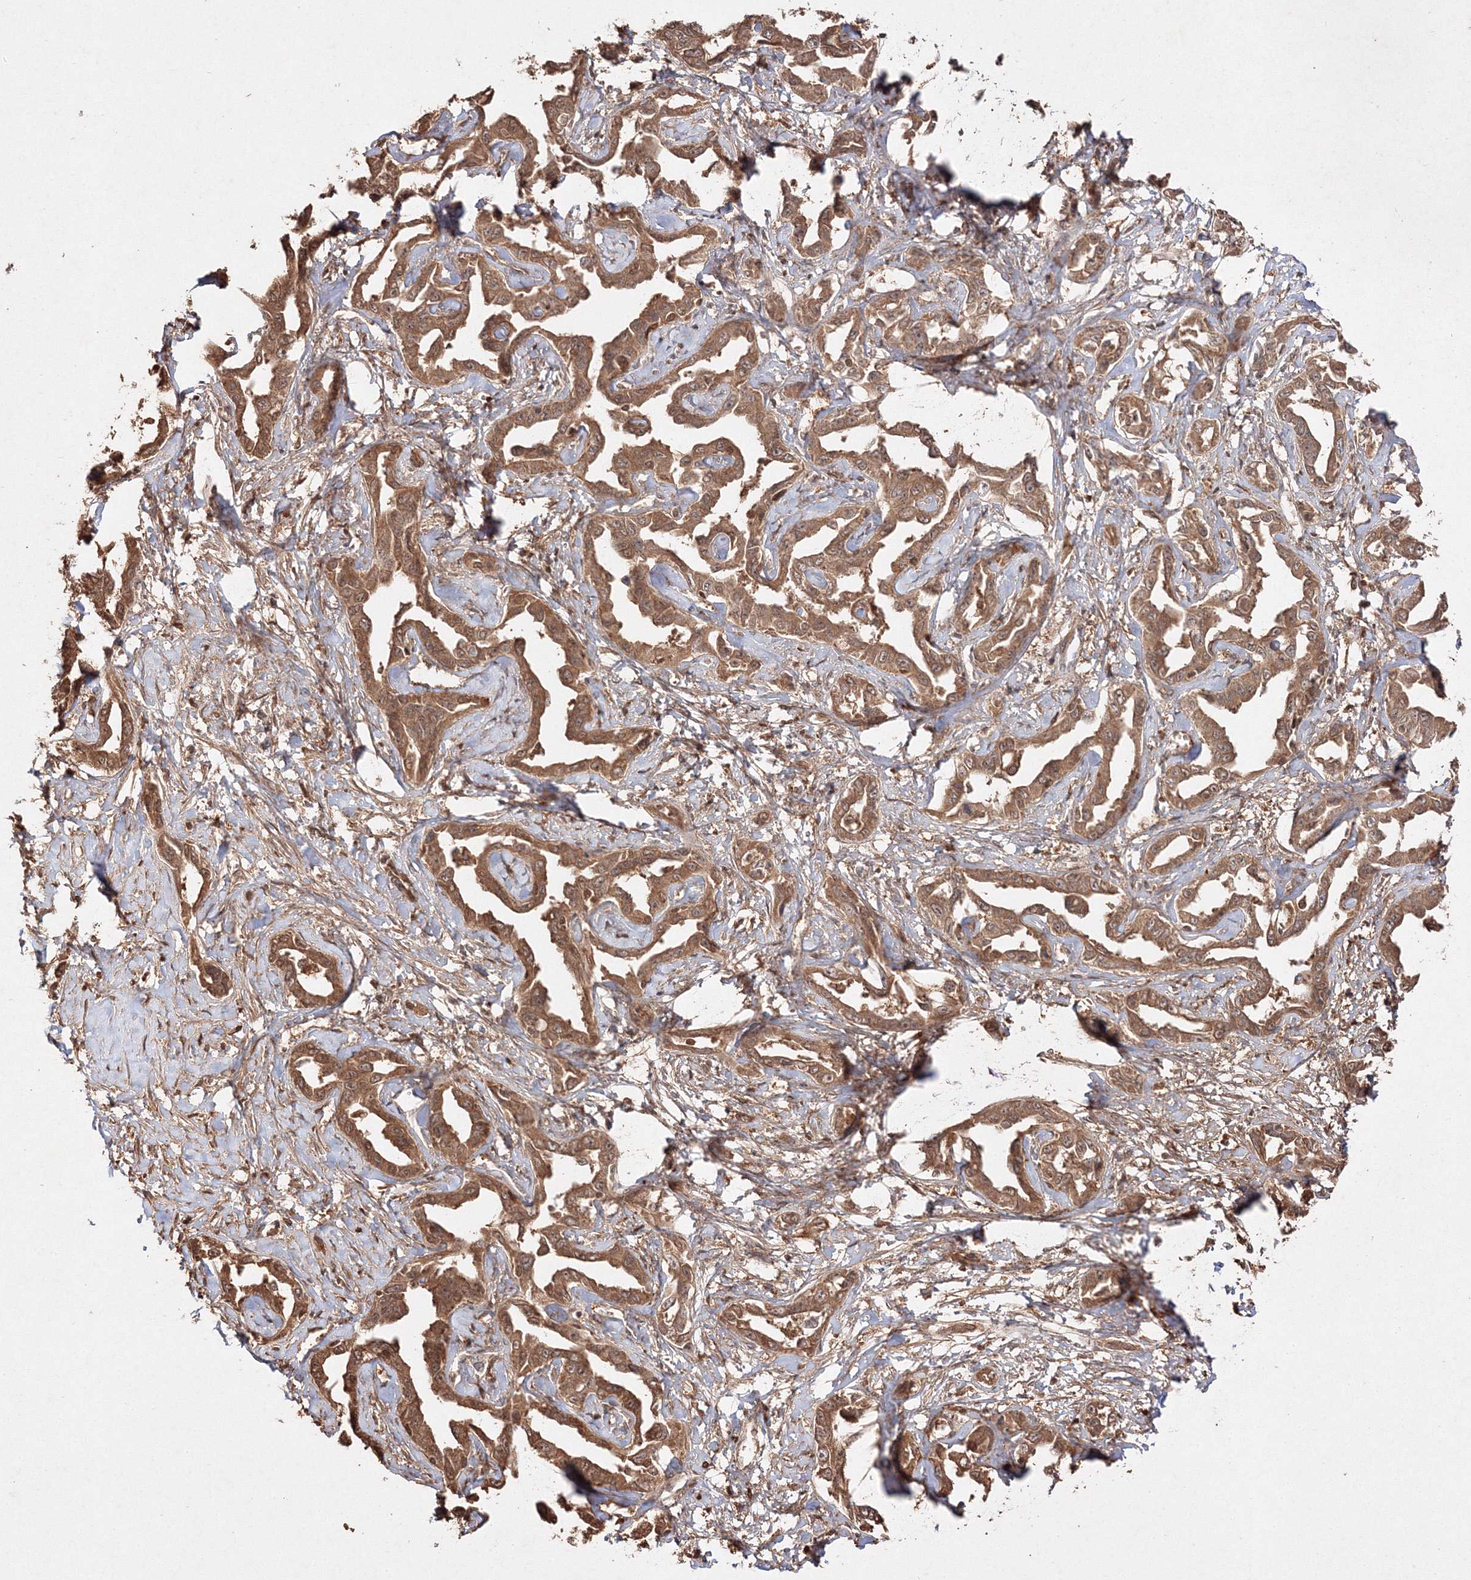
{"staining": {"intensity": "moderate", "quantity": ">75%", "location": "cytoplasmic/membranous,nuclear"}, "tissue": "liver cancer", "cell_type": "Tumor cells", "image_type": "cancer", "snomed": [{"axis": "morphology", "description": "Cholangiocarcinoma"}, {"axis": "topography", "description": "Liver"}], "caption": "DAB immunohistochemical staining of human cholangiocarcinoma (liver) displays moderate cytoplasmic/membranous and nuclear protein staining in about >75% of tumor cells.", "gene": "S100A11", "patient": {"sex": "male", "age": 59}}